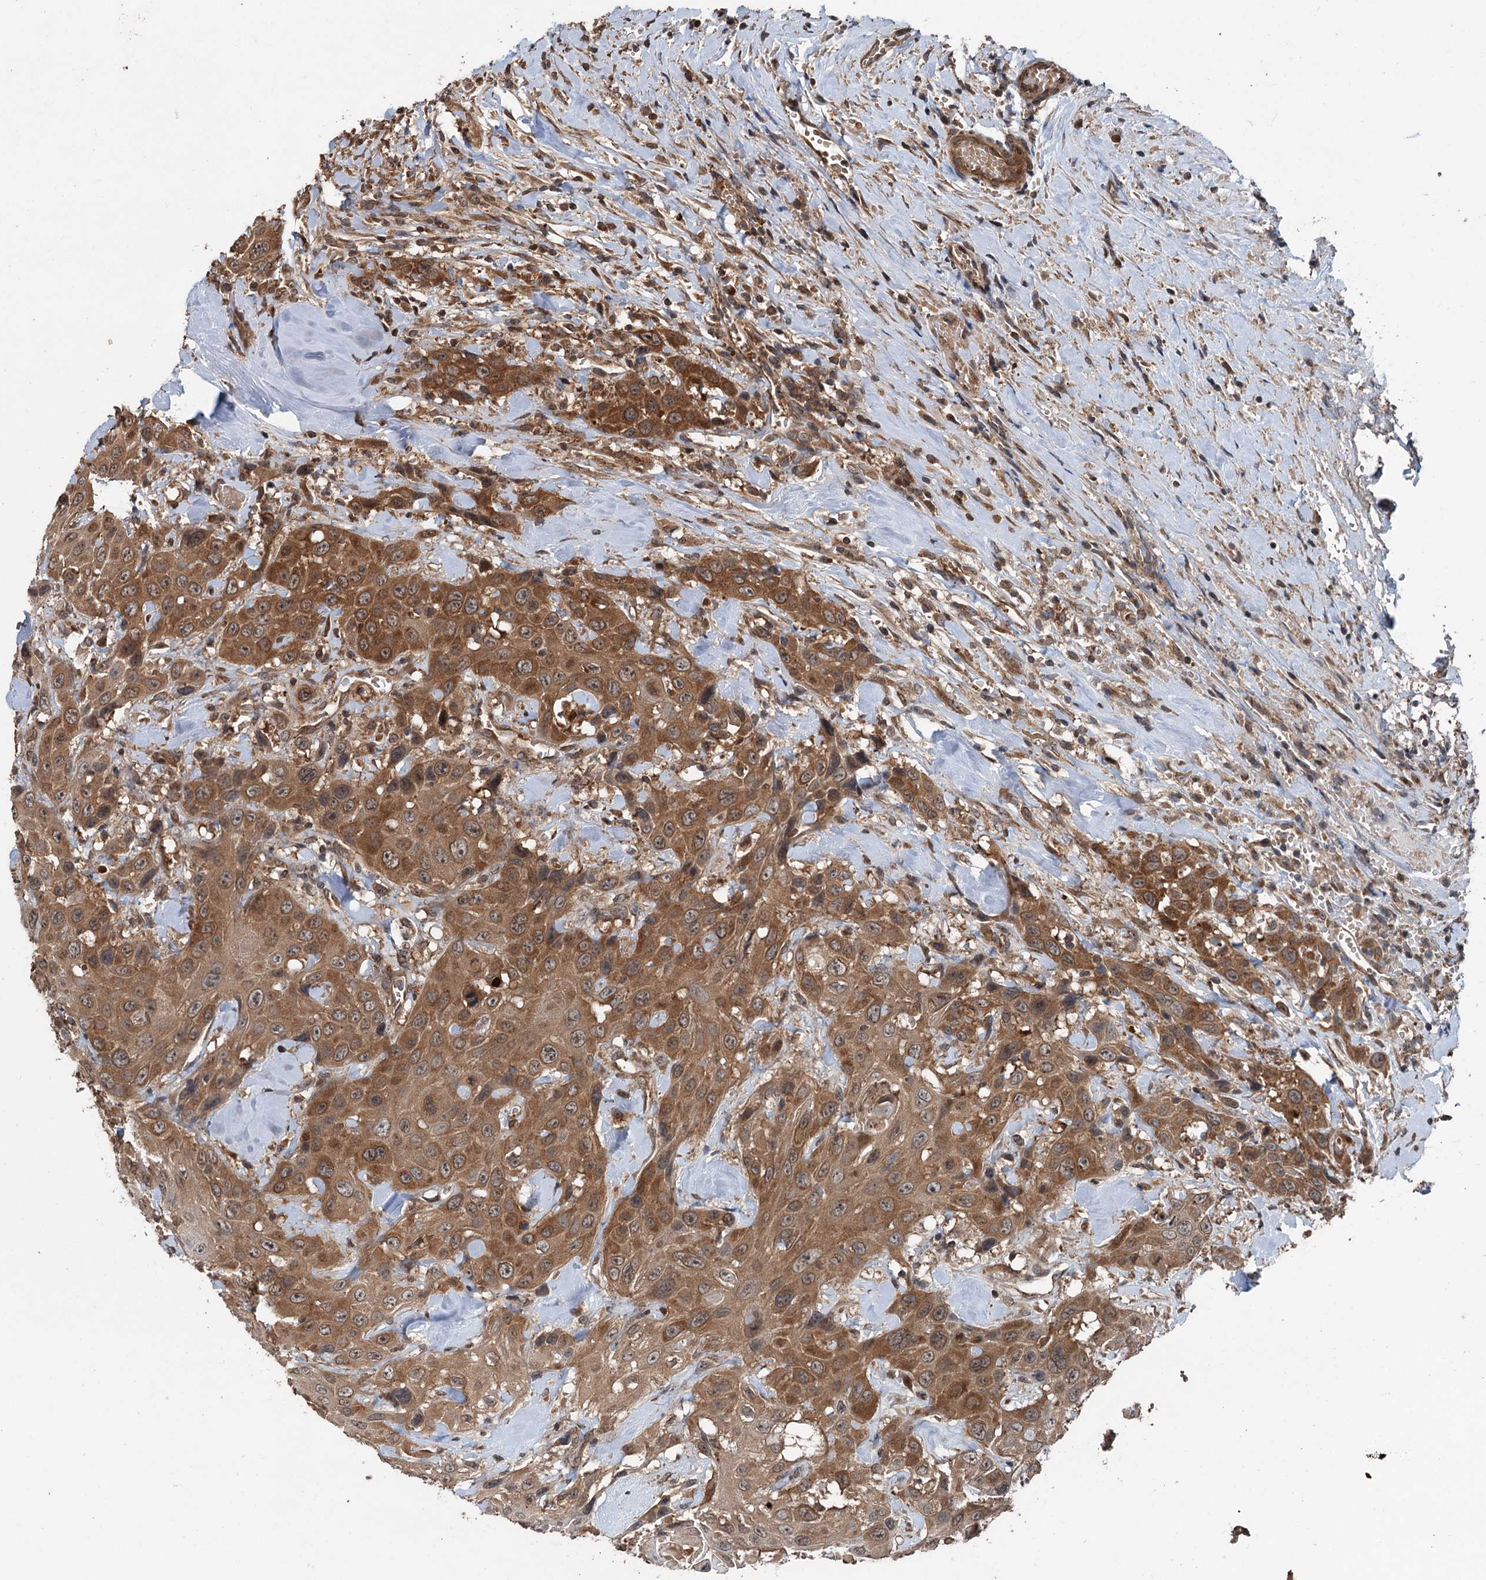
{"staining": {"intensity": "strong", "quantity": ">75%", "location": "cytoplasmic/membranous"}, "tissue": "head and neck cancer", "cell_type": "Tumor cells", "image_type": "cancer", "snomed": [{"axis": "morphology", "description": "Squamous cell carcinoma, NOS"}, {"axis": "topography", "description": "Head-Neck"}], "caption": "Squamous cell carcinoma (head and neck) stained for a protein displays strong cytoplasmic/membranous positivity in tumor cells.", "gene": "N4BP2L2", "patient": {"sex": "male", "age": 81}}